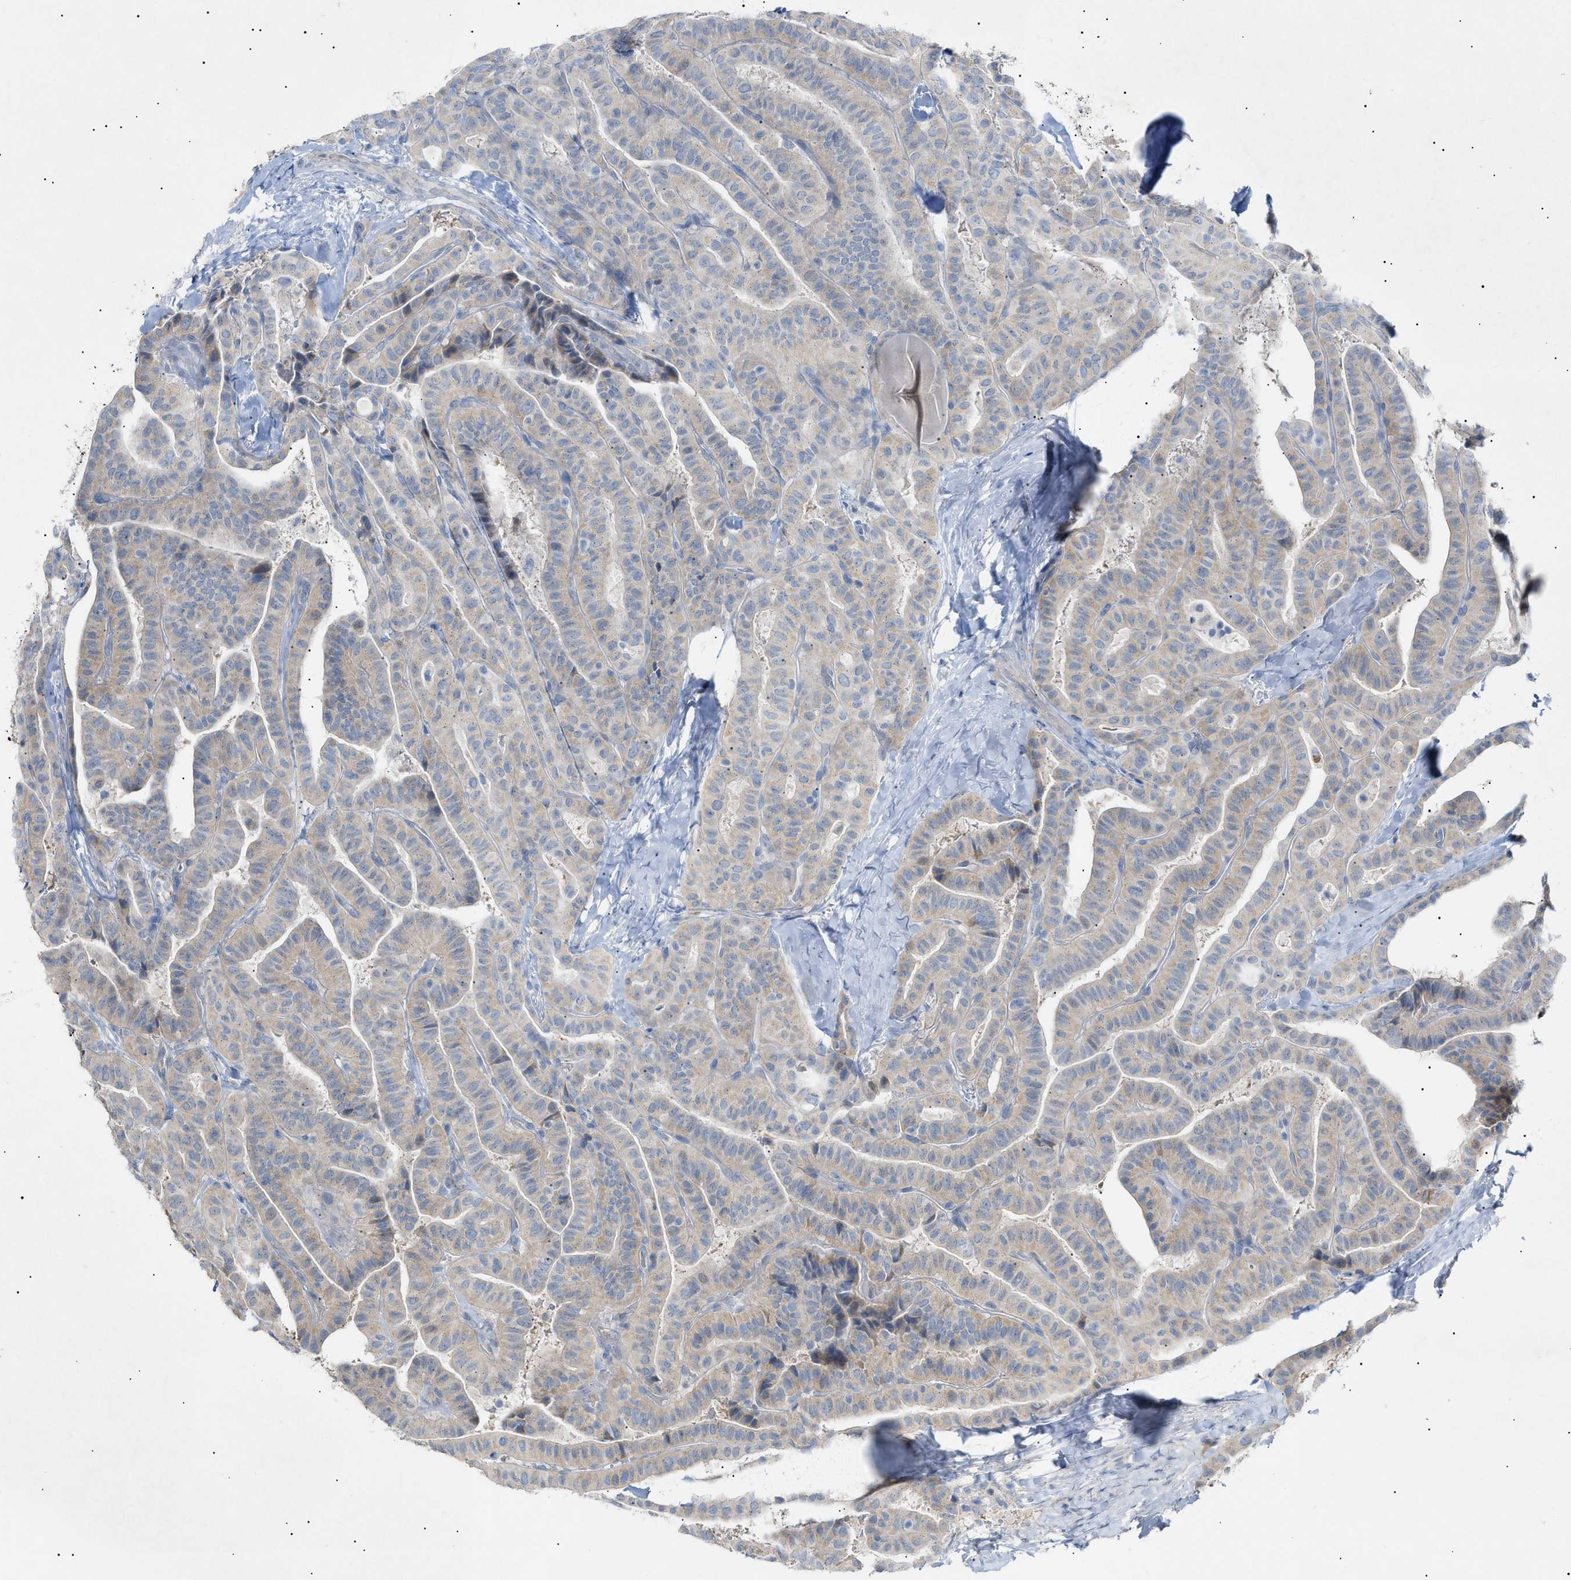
{"staining": {"intensity": "weak", "quantity": "25%-75%", "location": "cytoplasmic/membranous"}, "tissue": "thyroid cancer", "cell_type": "Tumor cells", "image_type": "cancer", "snomed": [{"axis": "morphology", "description": "Papillary adenocarcinoma, NOS"}, {"axis": "topography", "description": "Thyroid gland"}], "caption": "There is low levels of weak cytoplasmic/membranous staining in tumor cells of thyroid cancer, as demonstrated by immunohistochemical staining (brown color).", "gene": "SLC25A31", "patient": {"sex": "male", "age": 77}}